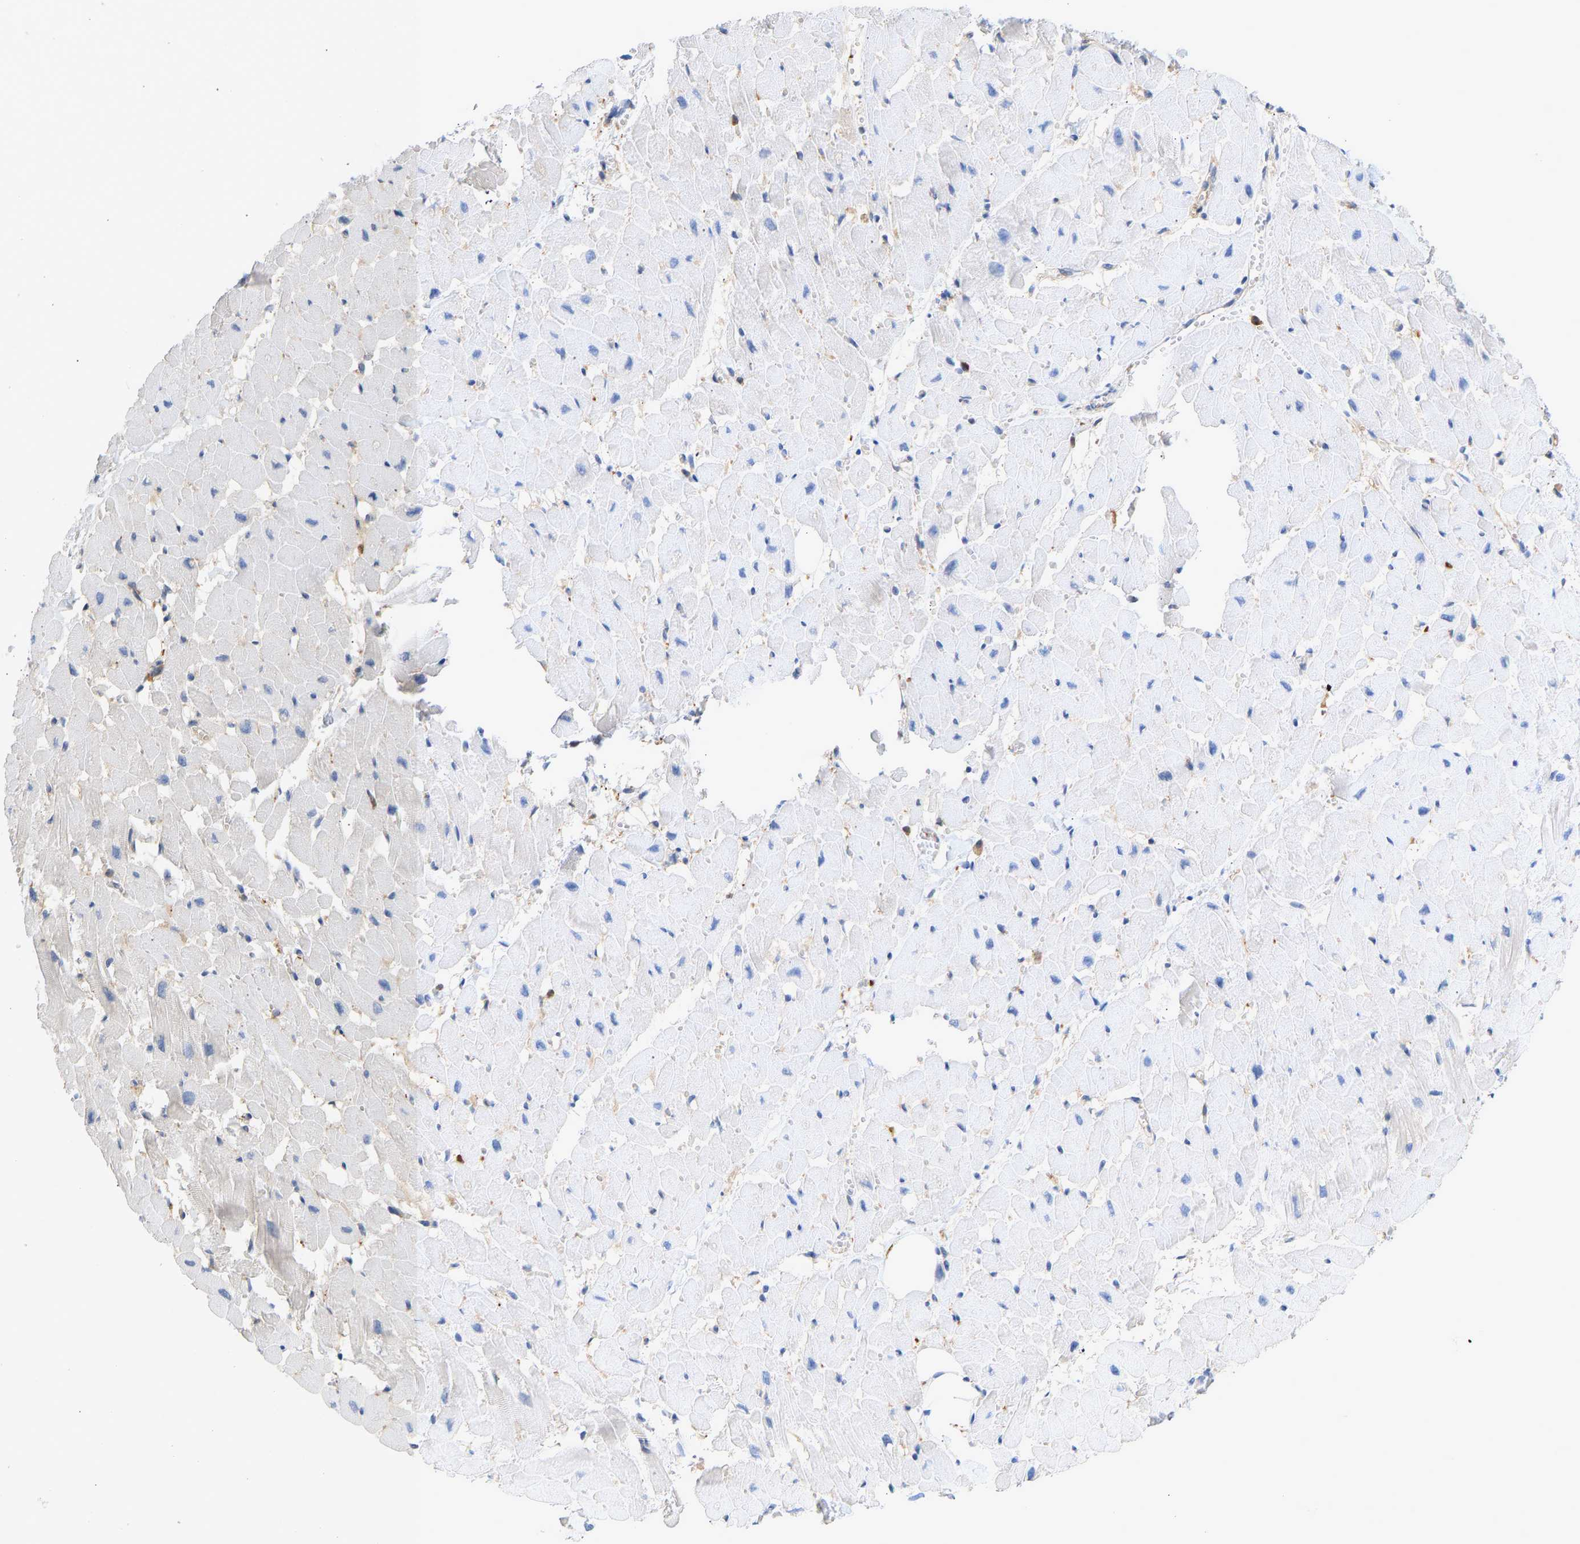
{"staining": {"intensity": "negative", "quantity": "none", "location": "none"}, "tissue": "heart muscle", "cell_type": "Cardiomyocytes", "image_type": "normal", "snomed": [{"axis": "morphology", "description": "Normal tissue, NOS"}, {"axis": "topography", "description": "Heart"}], "caption": "IHC micrograph of normal human heart muscle stained for a protein (brown), which displays no expression in cardiomyocytes. The staining is performed using DAB brown chromogen with nuclei counter-stained in using hematoxylin.", "gene": "ENO1", "patient": {"sex": "female", "age": 19}}